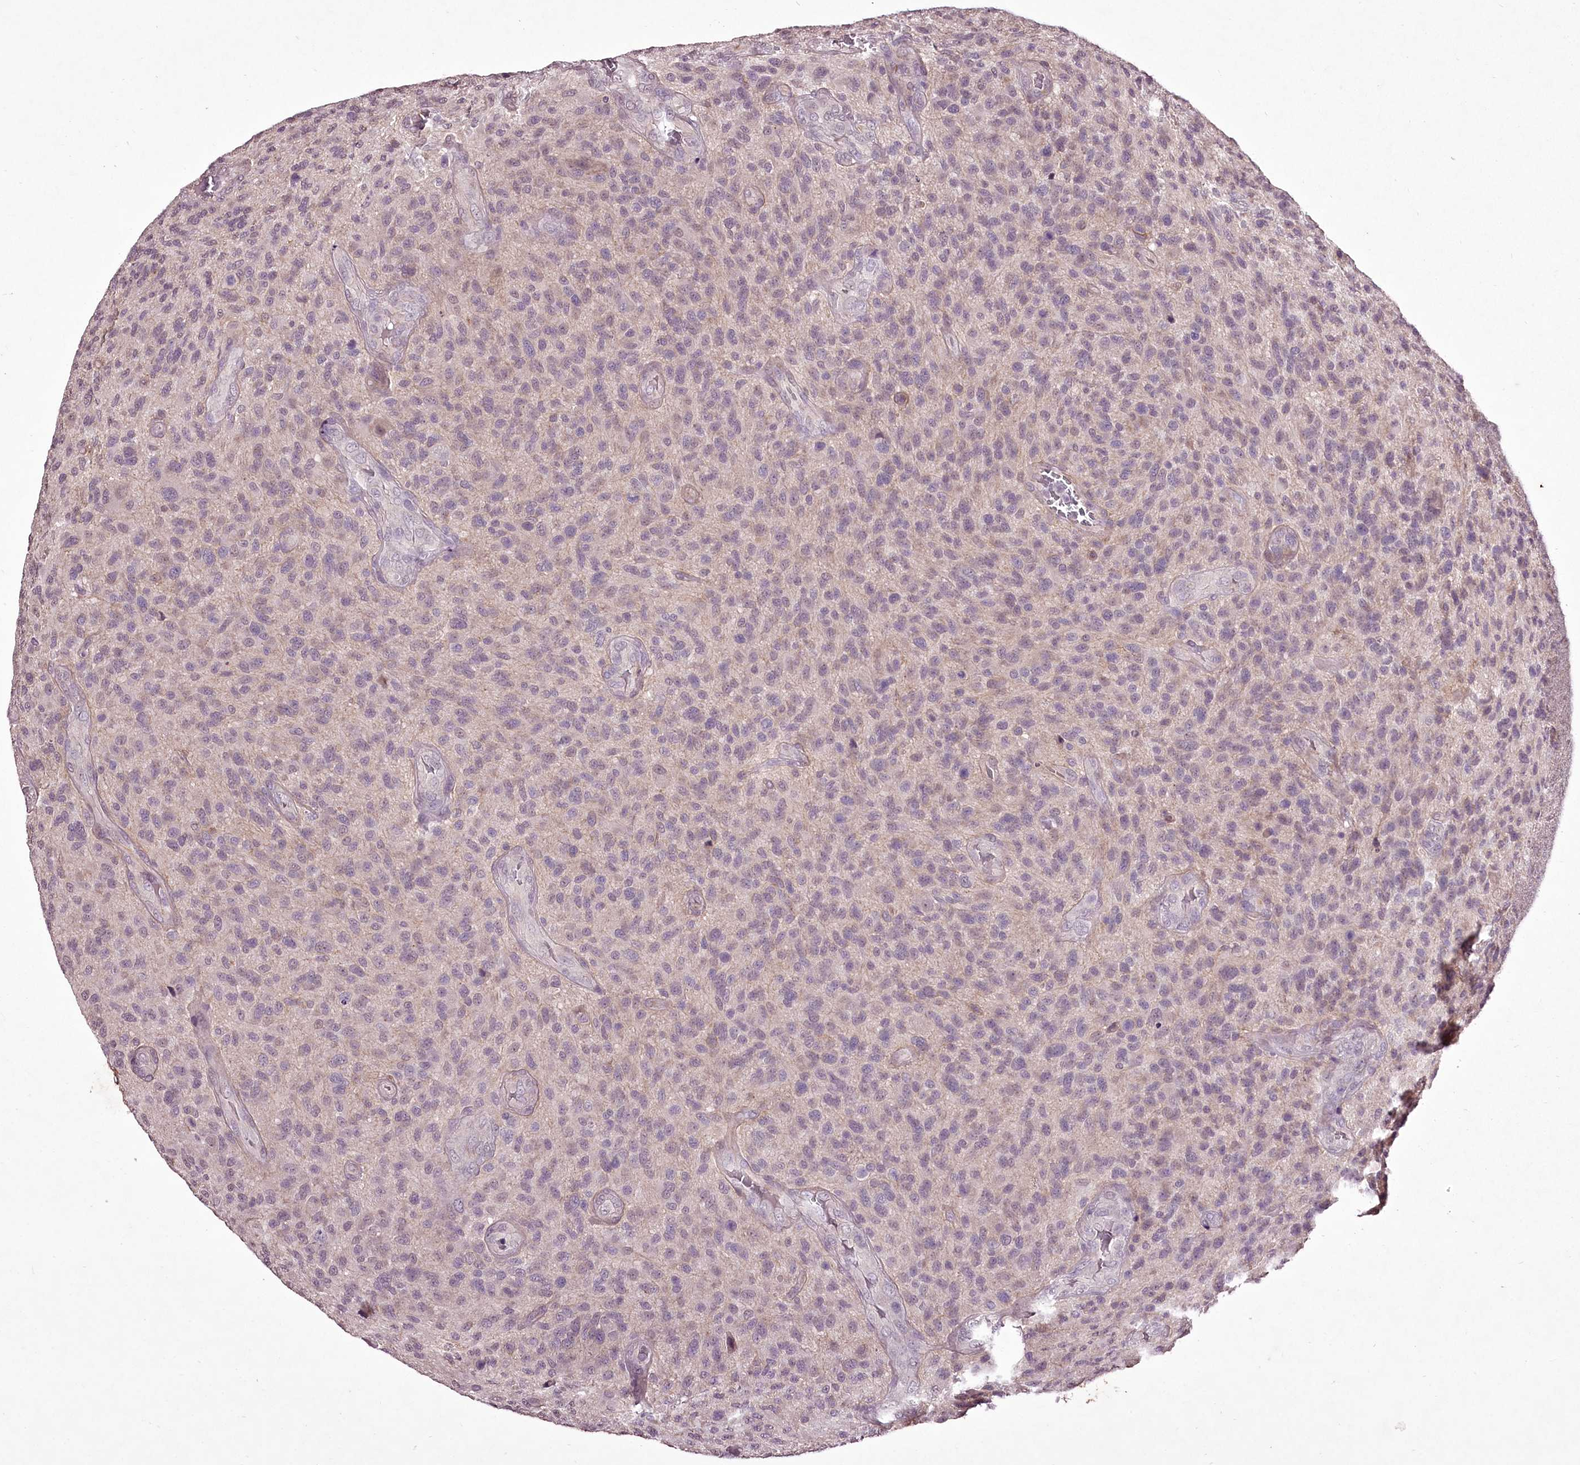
{"staining": {"intensity": "negative", "quantity": "none", "location": "none"}, "tissue": "glioma", "cell_type": "Tumor cells", "image_type": "cancer", "snomed": [{"axis": "morphology", "description": "Glioma, malignant, High grade"}, {"axis": "topography", "description": "Brain"}], "caption": "A photomicrograph of malignant high-grade glioma stained for a protein displays no brown staining in tumor cells. (Brightfield microscopy of DAB immunohistochemistry (IHC) at high magnification).", "gene": "C1orf56", "patient": {"sex": "male", "age": 47}}